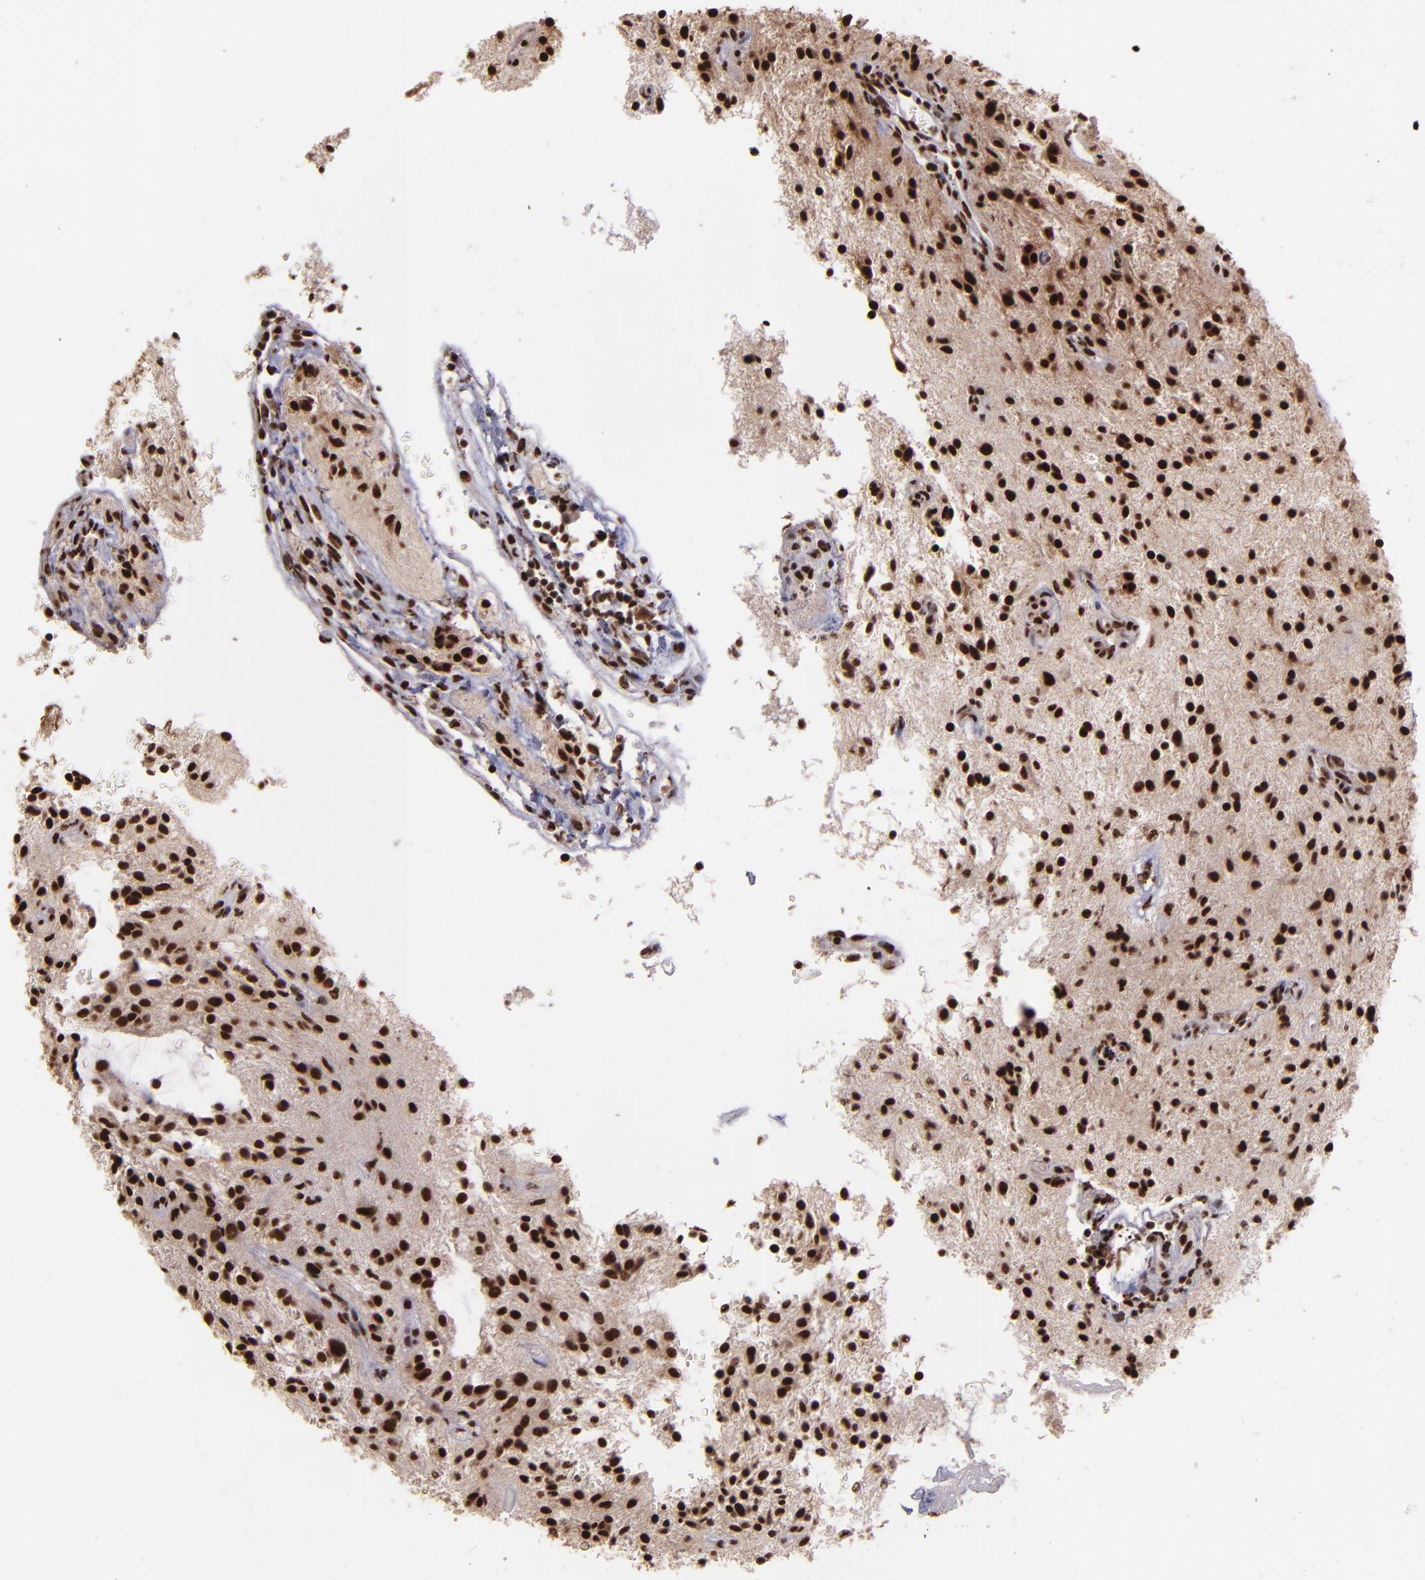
{"staining": {"intensity": "strong", "quantity": ">75%", "location": "nuclear"}, "tissue": "glioma", "cell_type": "Tumor cells", "image_type": "cancer", "snomed": [{"axis": "morphology", "description": "Glioma, malignant, NOS"}, {"axis": "topography", "description": "Cerebellum"}], "caption": "Immunohistochemistry (IHC) photomicrograph of malignant glioma stained for a protein (brown), which shows high levels of strong nuclear staining in approximately >75% of tumor cells.", "gene": "PQBP1", "patient": {"sex": "female", "age": 10}}